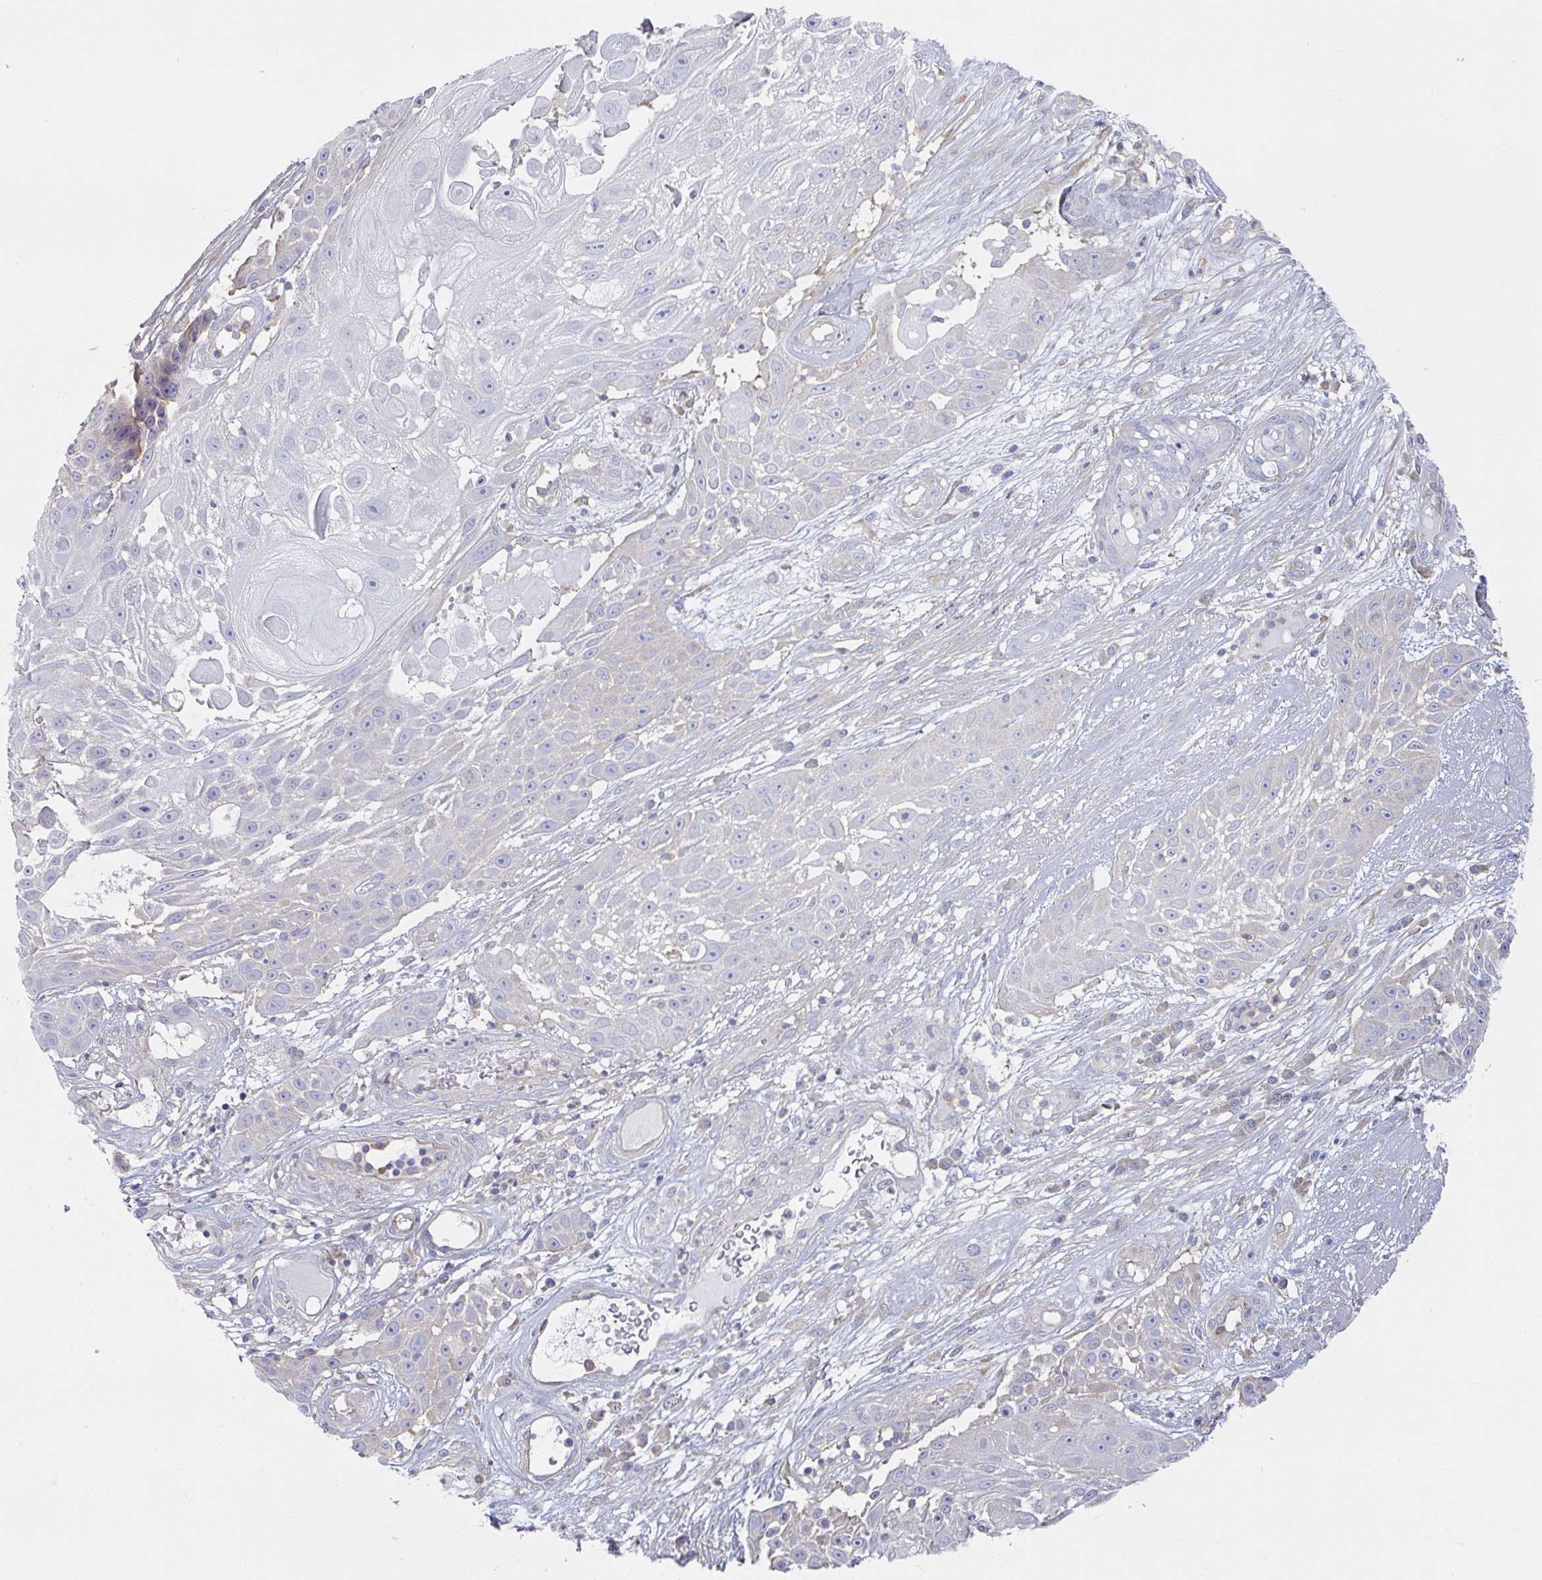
{"staining": {"intensity": "negative", "quantity": "none", "location": "none"}, "tissue": "skin cancer", "cell_type": "Tumor cells", "image_type": "cancer", "snomed": [{"axis": "morphology", "description": "Squamous cell carcinoma, NOS"}, {"axis": "topography", "description": "Skin"}], "caption": "Skin cancer (squamous cell carcinoma) was stained to show a protein in brown. There is no significant positivity in tumor cells.", "gene": "AMPD2", "patient": {"sex": "female", "age": 86}}